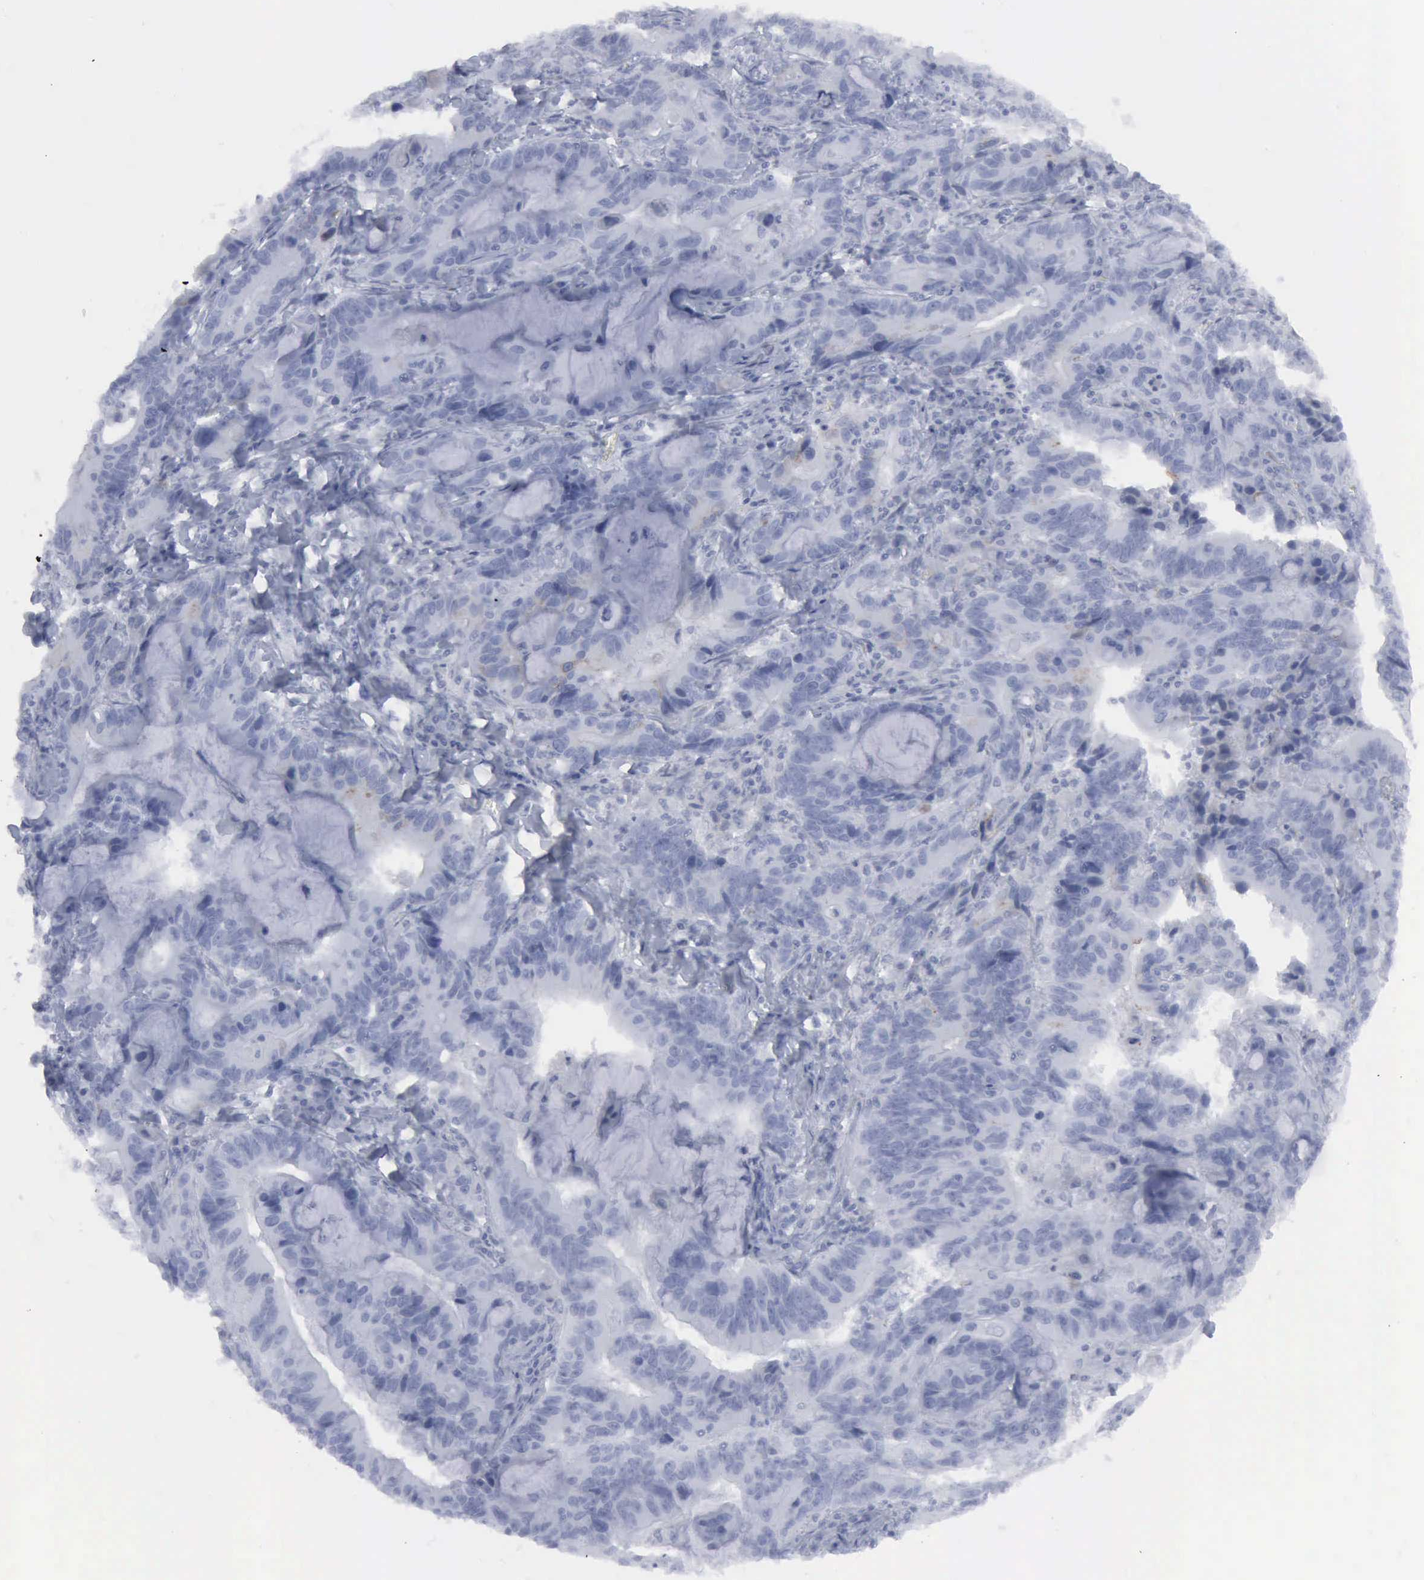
{"staining": {"intensity": "negative", "quantity": "none", "location": "none"}, "tissue": "stomach cancer", "cell_type": "Tumor cells", "image_type": "cancer", "snomed": [{"axis": "morphology", "description": "Adenocarcinoma, NOS"}, {"axis": "topography", "description": "Stomach, upper"}], "caption": "A micrograph of stomach cancer (adenocarcinoma) stained for a protein shows no brown staining in tumor cells.", "gene": "VCAM1", "patient": {"sex": "male", "age": 63}}